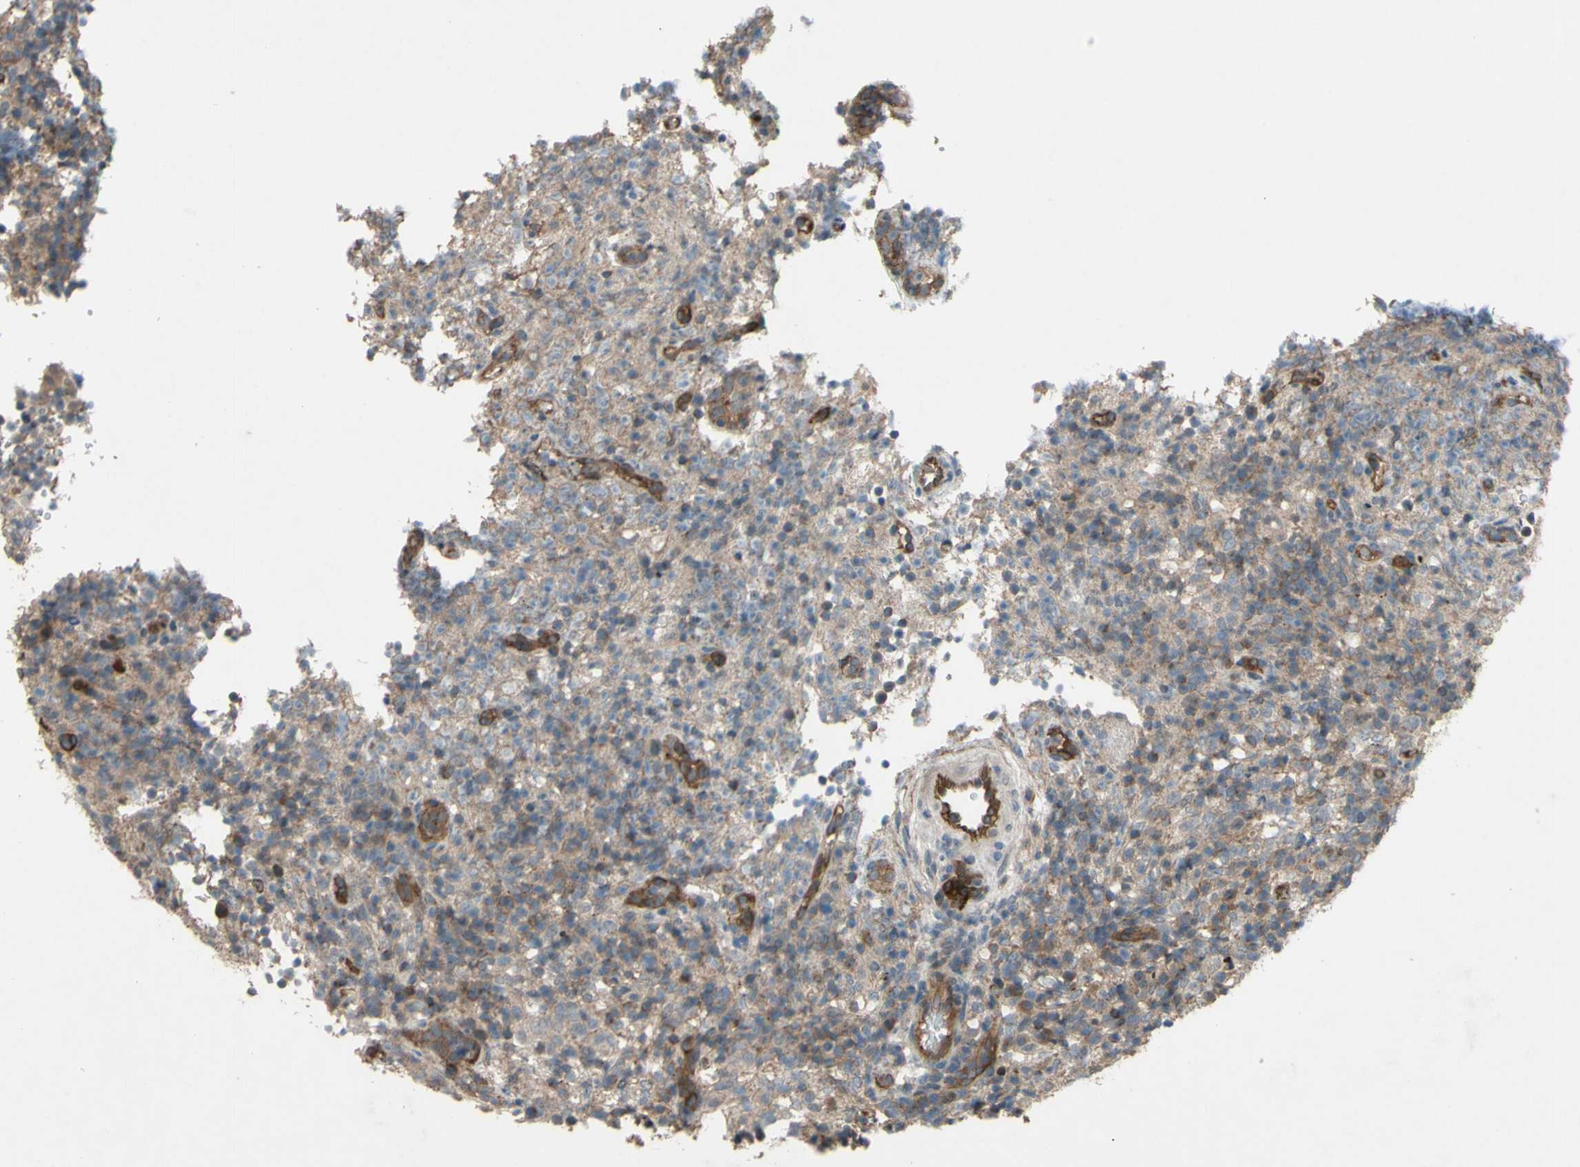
{"staining": {"intensity": "moderate", "quantity": ">75%", "location": "cytoplasmic/membranous"}, "tissue": "lymphoma", "cell_type": "Tumor cells", "image_type": "cancer", "snomed": [{"axis": "morphology", "description": "Malignant lymphoma, non-Hodgkin's type, High grade"}, {"axis": "topography", "description": "Lymph node"}], "caption": "Moderate cytoplasmic/membranous expression is identified in approximately >75% of tumor cells in lymphoma.", "gene": "SHROOM4", "patient": {"sex": "female", "age": 76}}